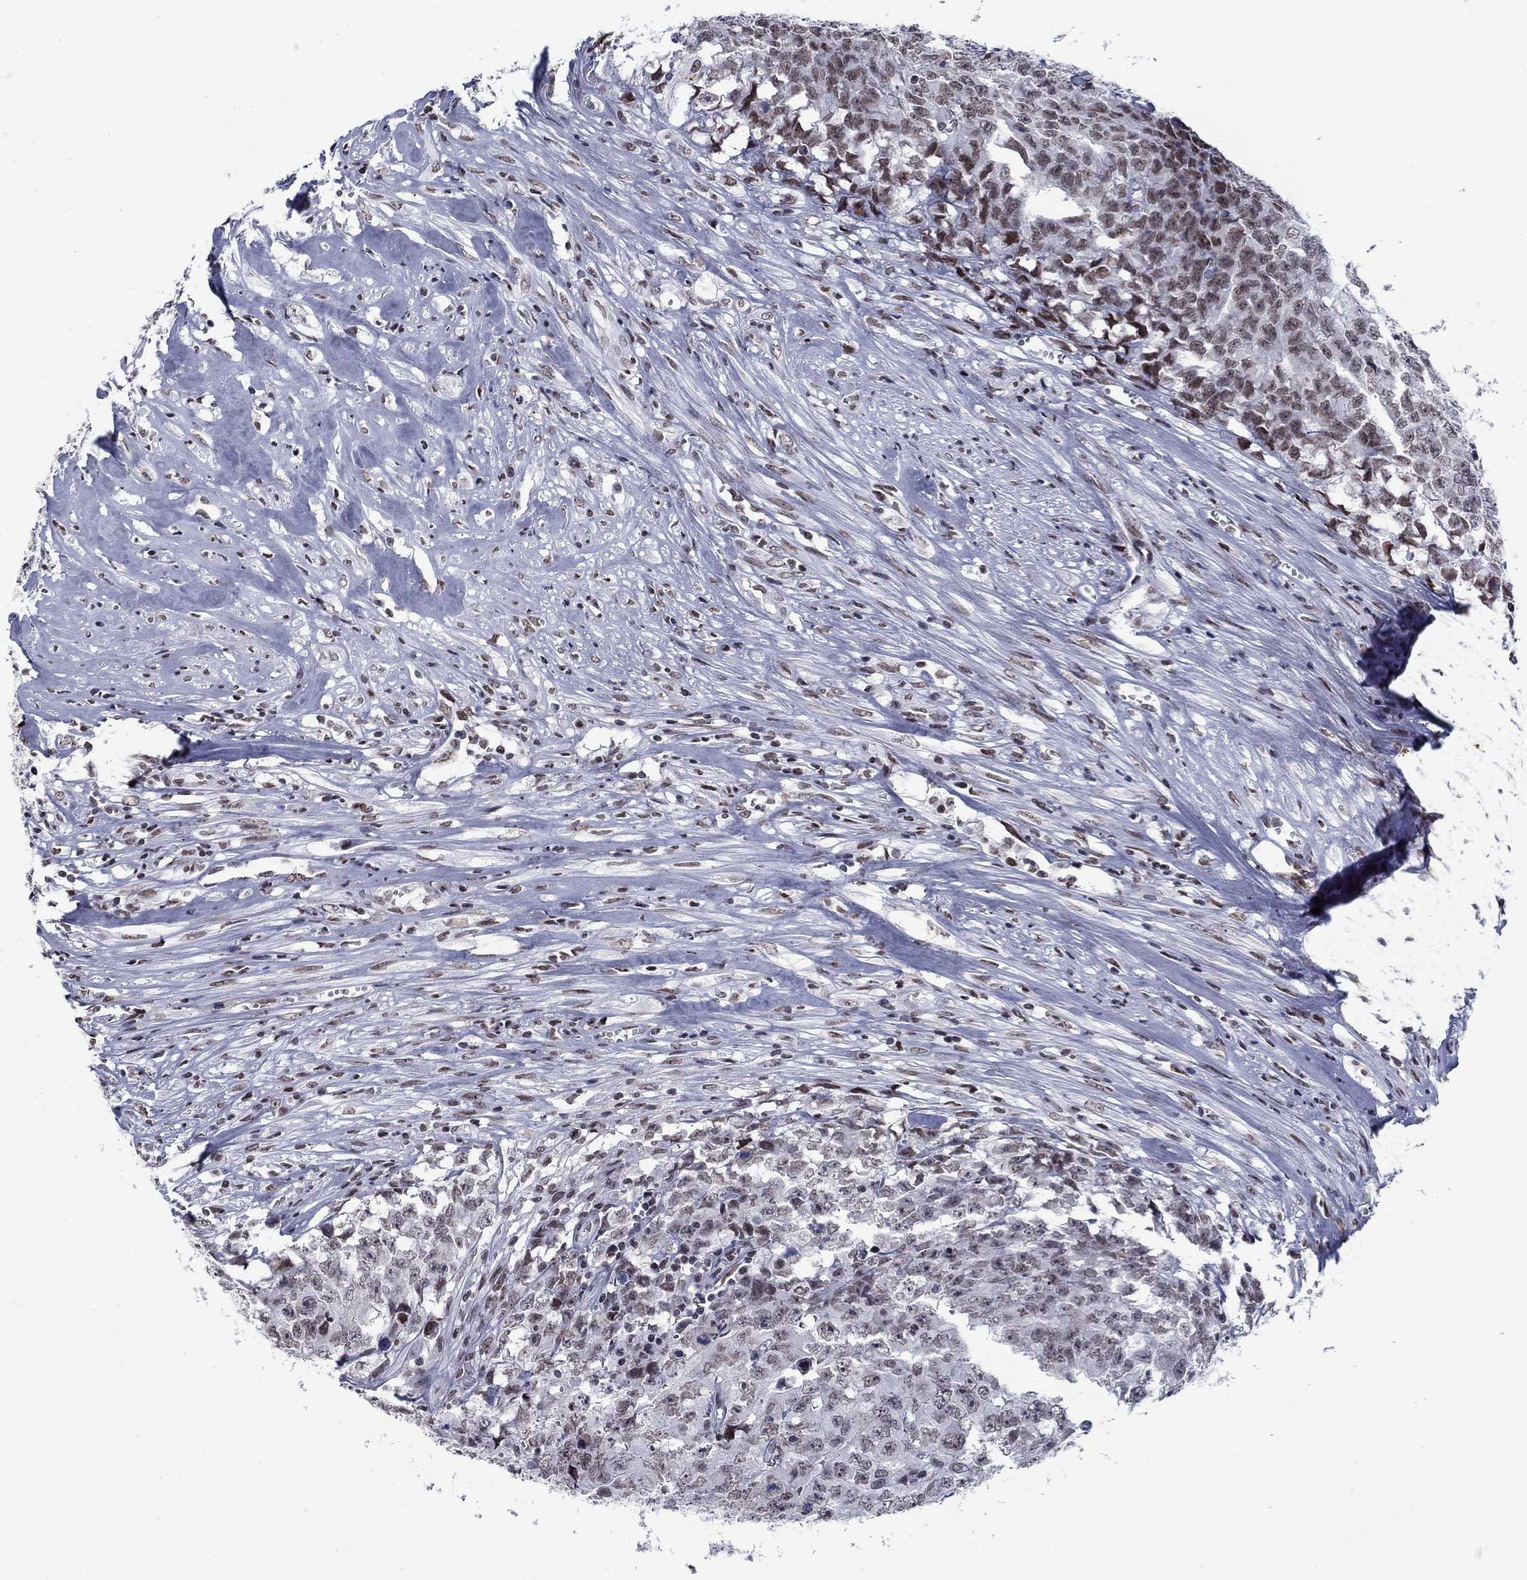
{"staining": {"intensity": "weak", "quantity": "25%-75%", "location": "nuclear"}, "tissue": "testis cancer", "cell_type": "Tumor cells", "image_type": "cancer", "snomed": [{"axis": "morphology", "description": "Carcinoma, Embryonal, NOS"}, {"axis": "morphology", "description": "Teratoma, malignant, NOS"}, {"axis": "topography", "description": "Testis"}], "caption": "Human testis cancer (malignant teratoma) stained with a brown dye shows weak nuclear positive positivity in approximately 25%-75% of tumor cells.", "gene": "NPAS3", "patient": {"sex": "male", "age": 24}}